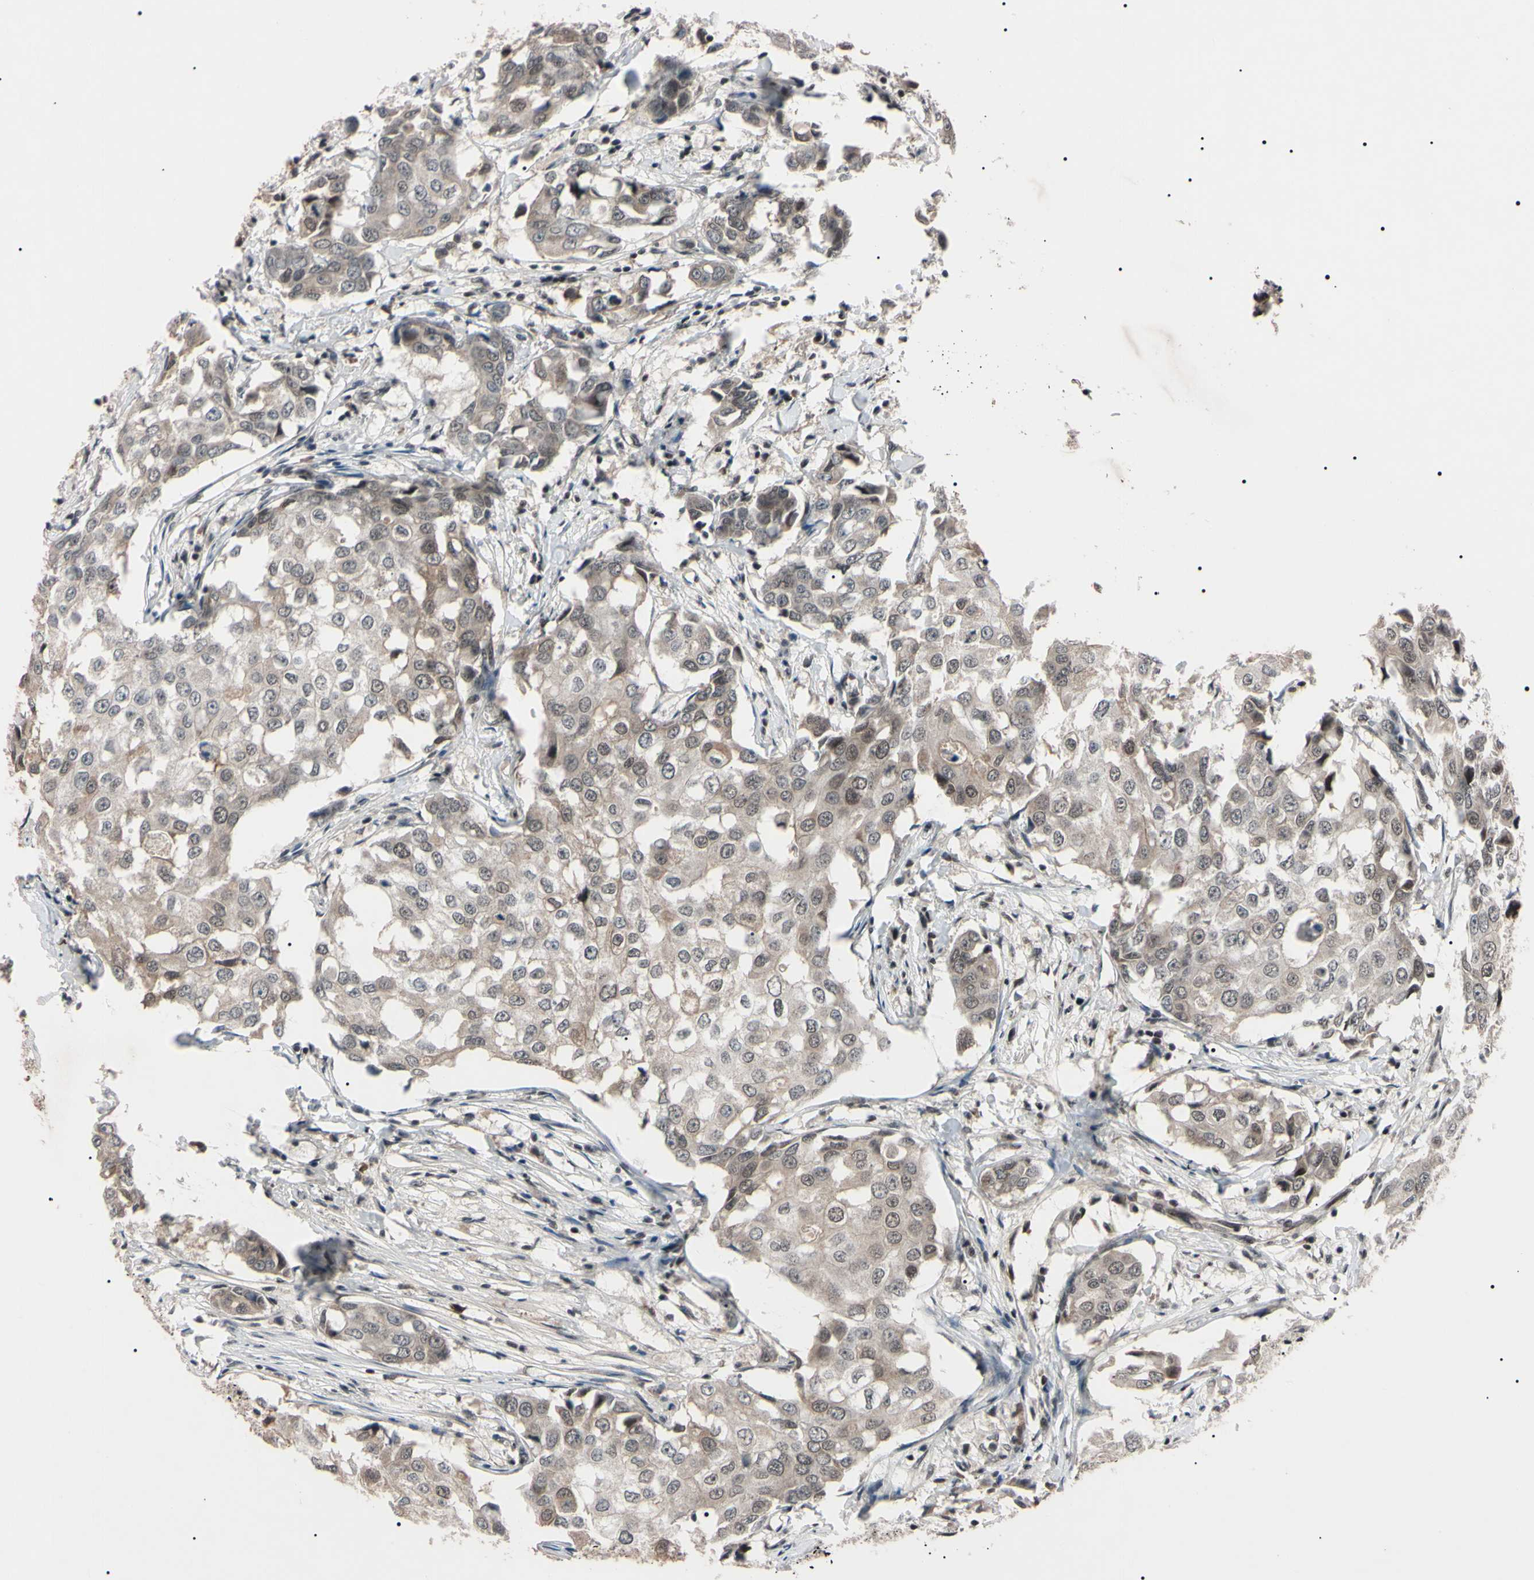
{"staining": {"intensity": "weak", "quantity": "25%-75%", "location": "cytoplasmic/membranous"}, "tissue": "breast cancer", "cell_type": "Tumor cells", "image_type": "cancer", "snomed": [{"axis": "morphology", "description": "Duct carcinoma"}, {"axis": "topography", "description": "Breast"}], "caption": "A low amount of weak cytoplasmic/membranous staining is present in approximately 25%-75% of tumor cells in breast cancer tissue.", "gene": "YY1", "patient": {"sex": "female", "age": 27}}